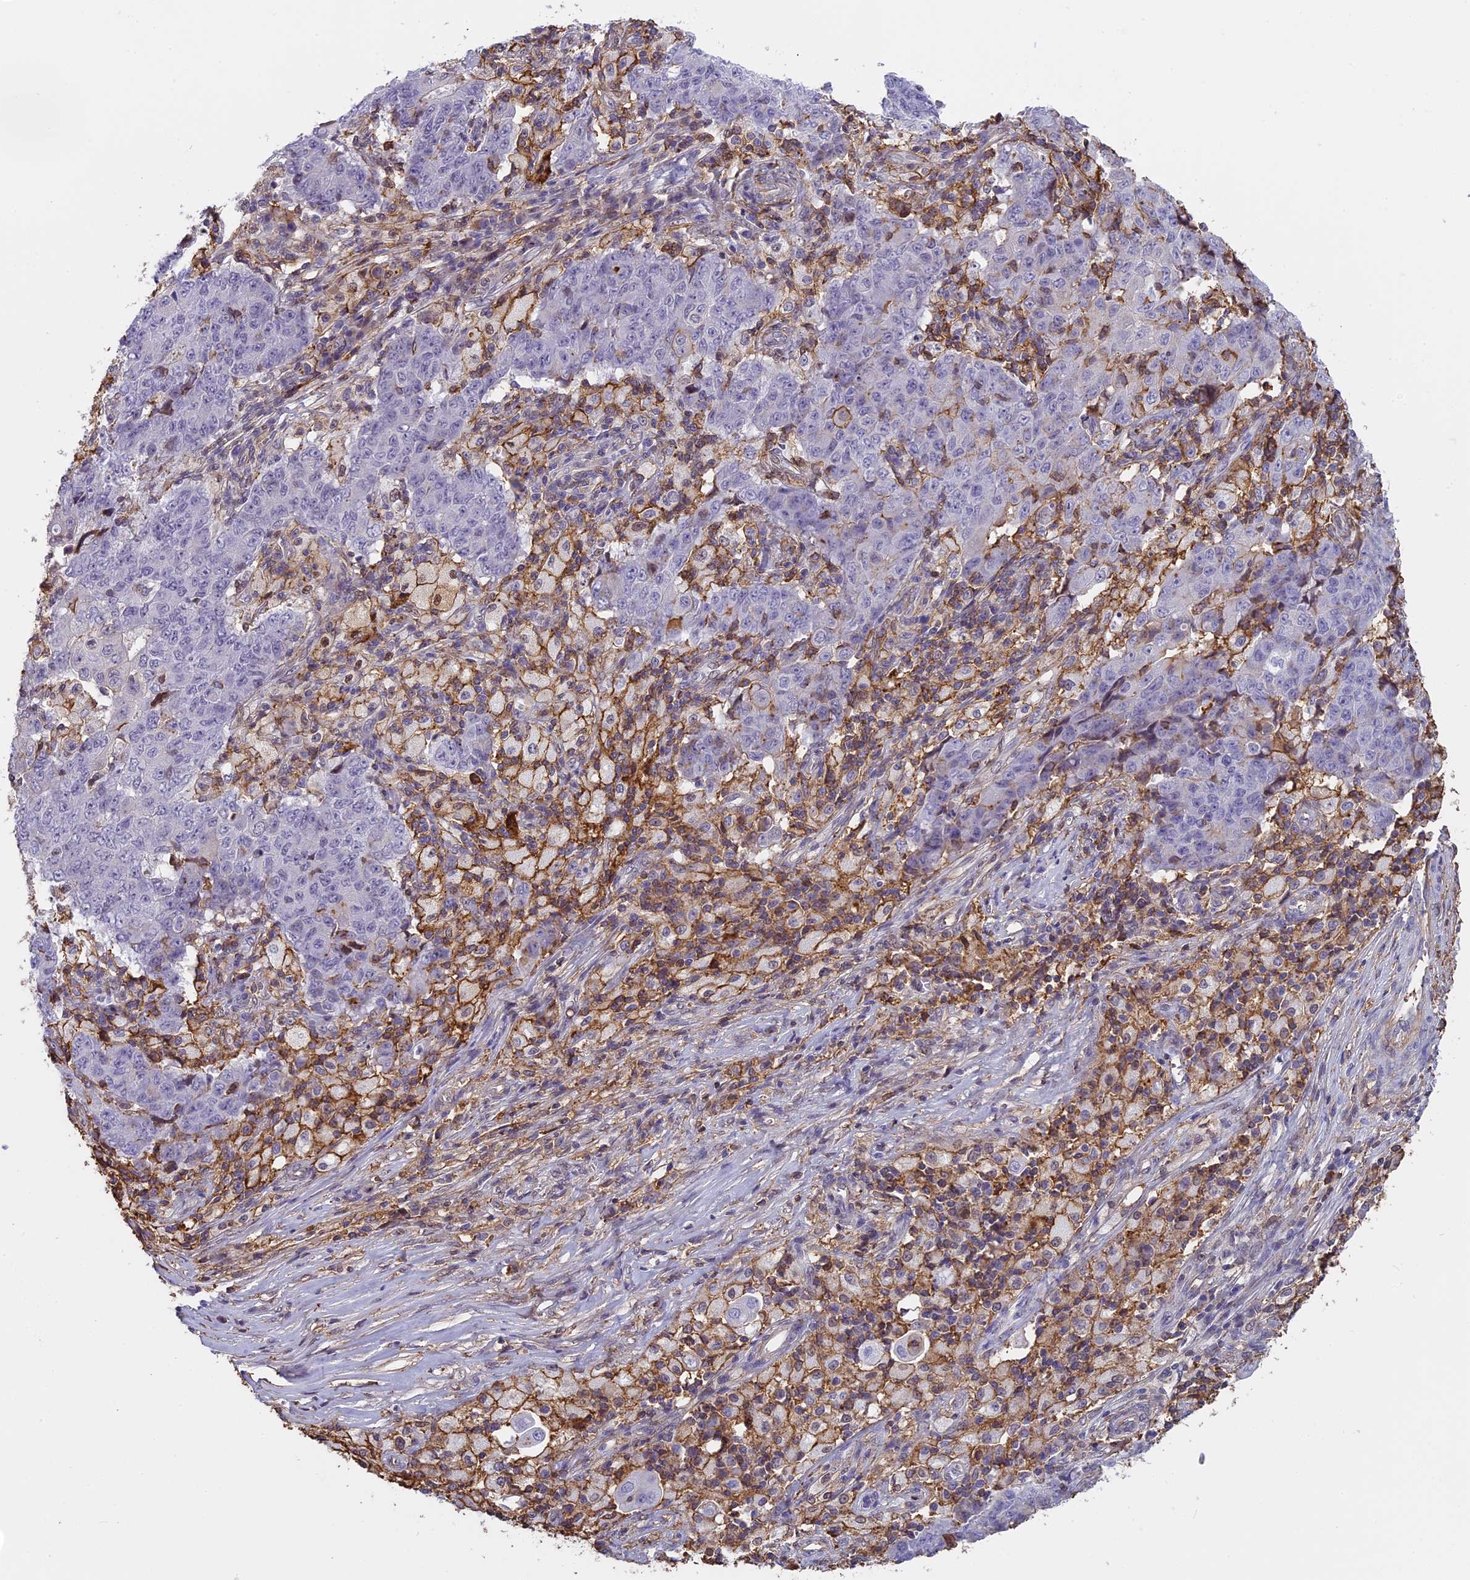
{"staining": {"intensity": "negative", "quantity": "none", "location": "none"}, "tissue": "ovarian cancer", "cell_type": "Tumor cells", "image_type": "cancer", "snomed": [{"axis": "morphology", "description": "Carcinoma, endometroid"}, {"axis": "topography", "description": "Ovary"}], "caption": "This is an IHC histopathology image of ovarian endometroid carcinoma. There is no positivity in tumor cells.", "gene": "TMEM255B", "patient": {"sex": "female", "age": 42}}